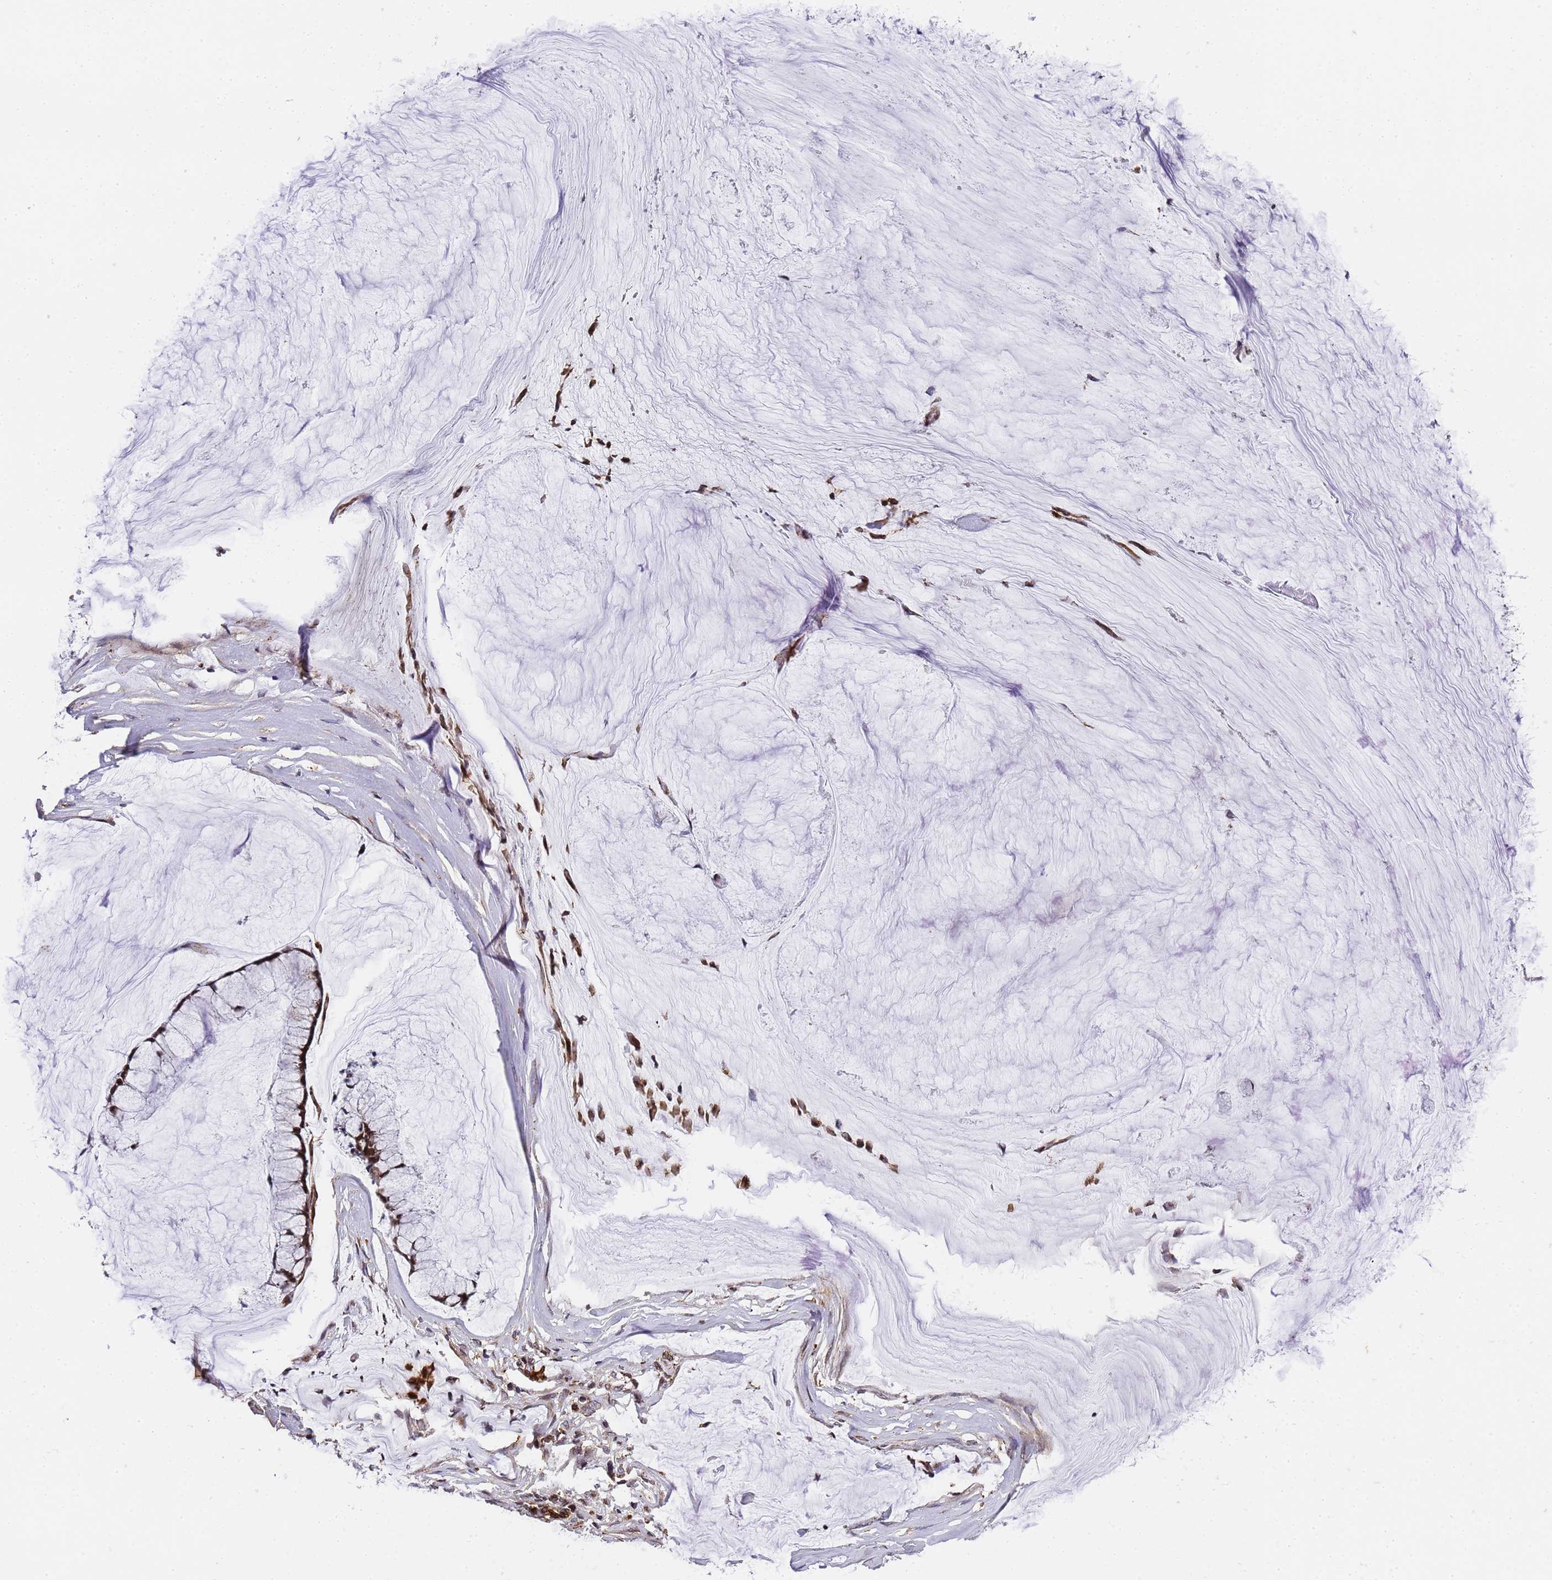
{"staining": {"intensity": "strong", "quantity": ">75%", "location": "cytoplasmic/membranous,nuclear"}, "tissue": "ovarian cancer", "cell_type": "Tumor cells", "image_type": "cancer", "snomed": [{"axis": "morphology", "description": "Cystadenocarcinoma, mucinous, NOS"}, {"axis": "topography", "description": "Ovary"}], "caption": "A high-resolution photomicrograph shows IHC staining of ovarian cancer, which shows strong cytoplasmic/membranous and nuclear staining in approximately >75% of tumor cells. (IHC, brightfield microscopy, high magnification).", "gene": "IGFBP7", "patient": {"sex": "female", "age": 42}}